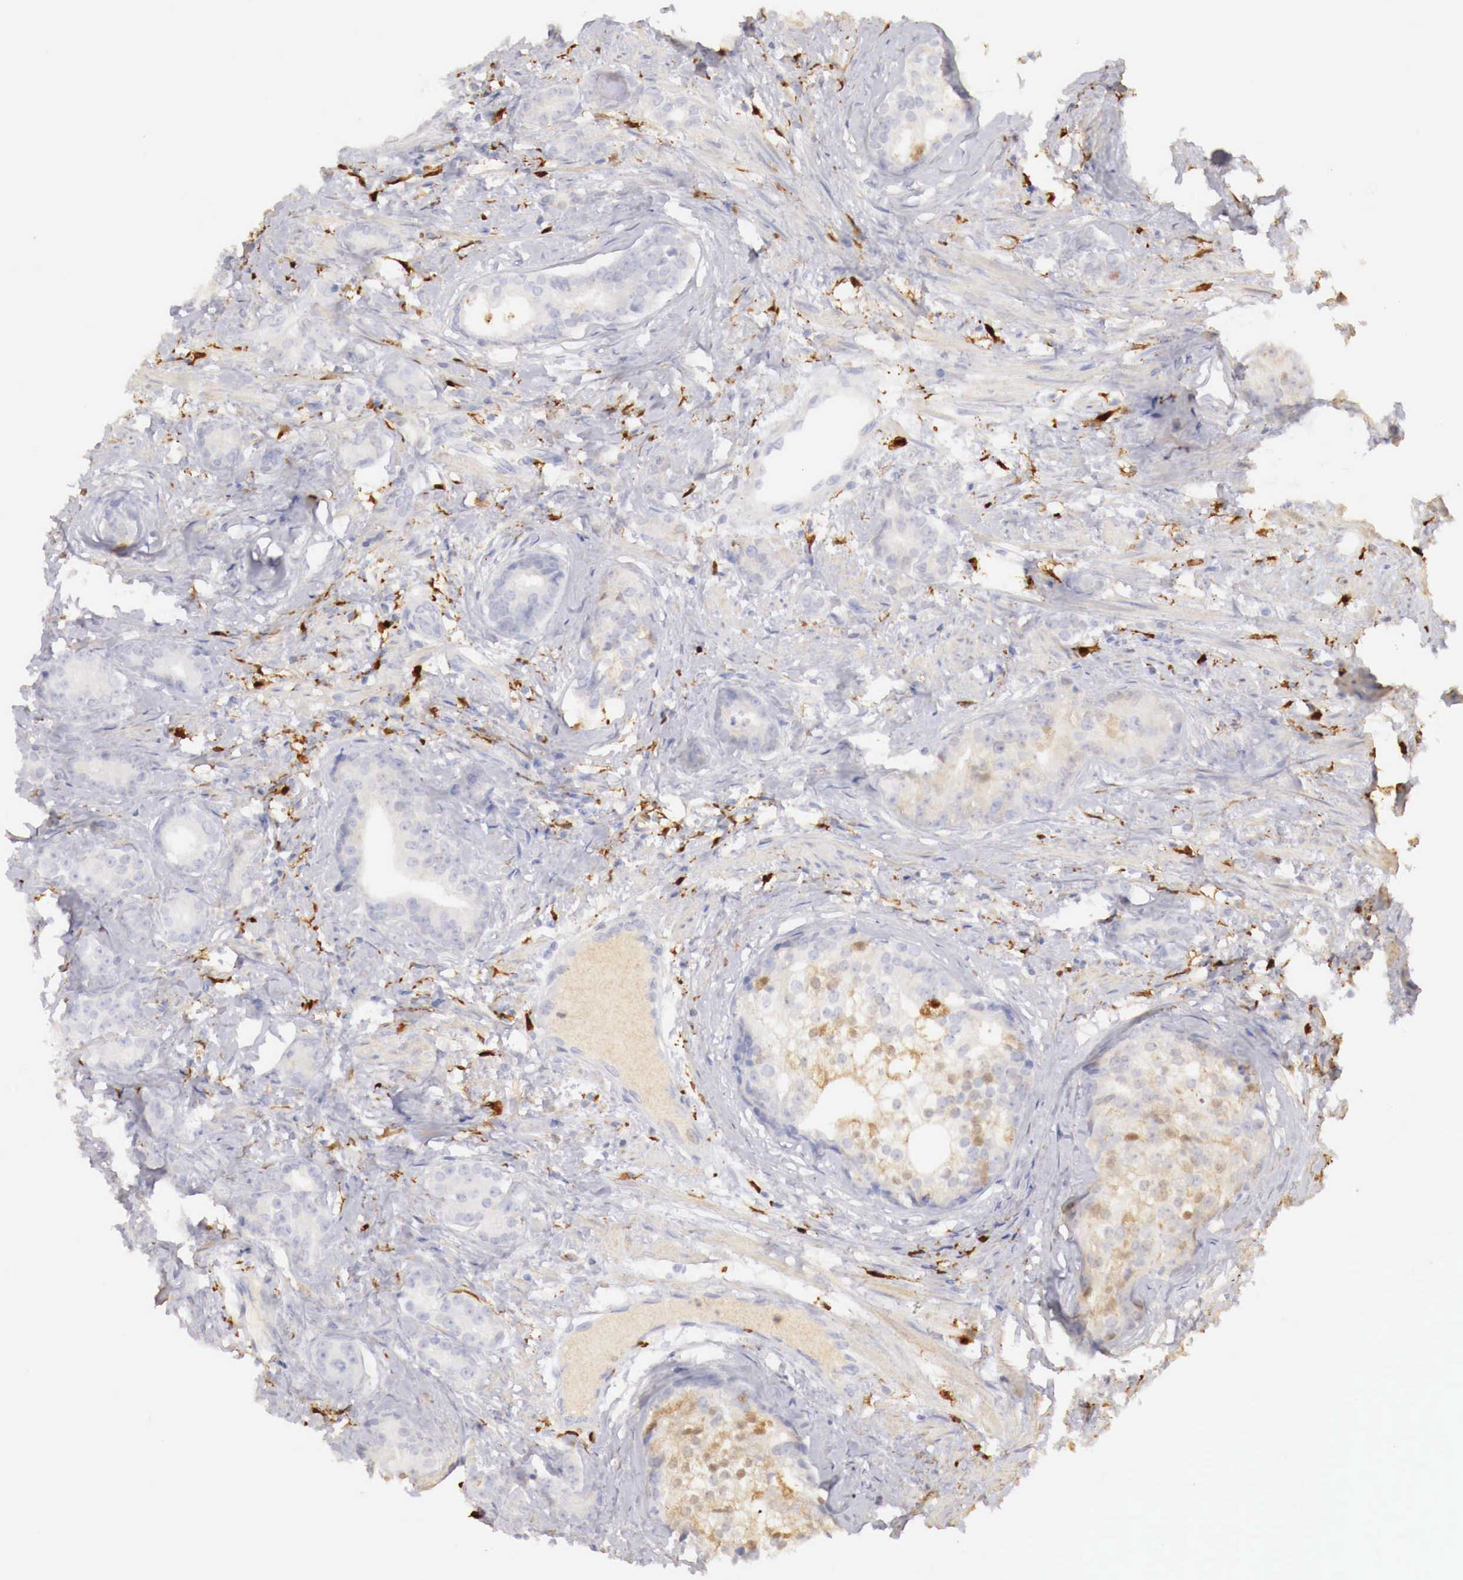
{"staining": {"intensity": "weak", "quantity": "25%-75%", "location": "cytoplasmic/membranous"}, "tissue": "prostate cancer", "cell_type": "Tumor cells", "image_type": "cancer", "snomed": [{"axis": "morphology", "description": "Adenocarcinoma, Medium grade"}, {"axis": "topography", "description": "Prostate"}], "caption": "Brown immunohistochemical staining in human prostate cancer (adenocarcinoma (medium-grade)) reveals weak cytoplasmic/membranous positivity in approximately 25%-75% of tumor cells.", "gene": "RENBP", "patient": {"sex": "male", "age": 59}}